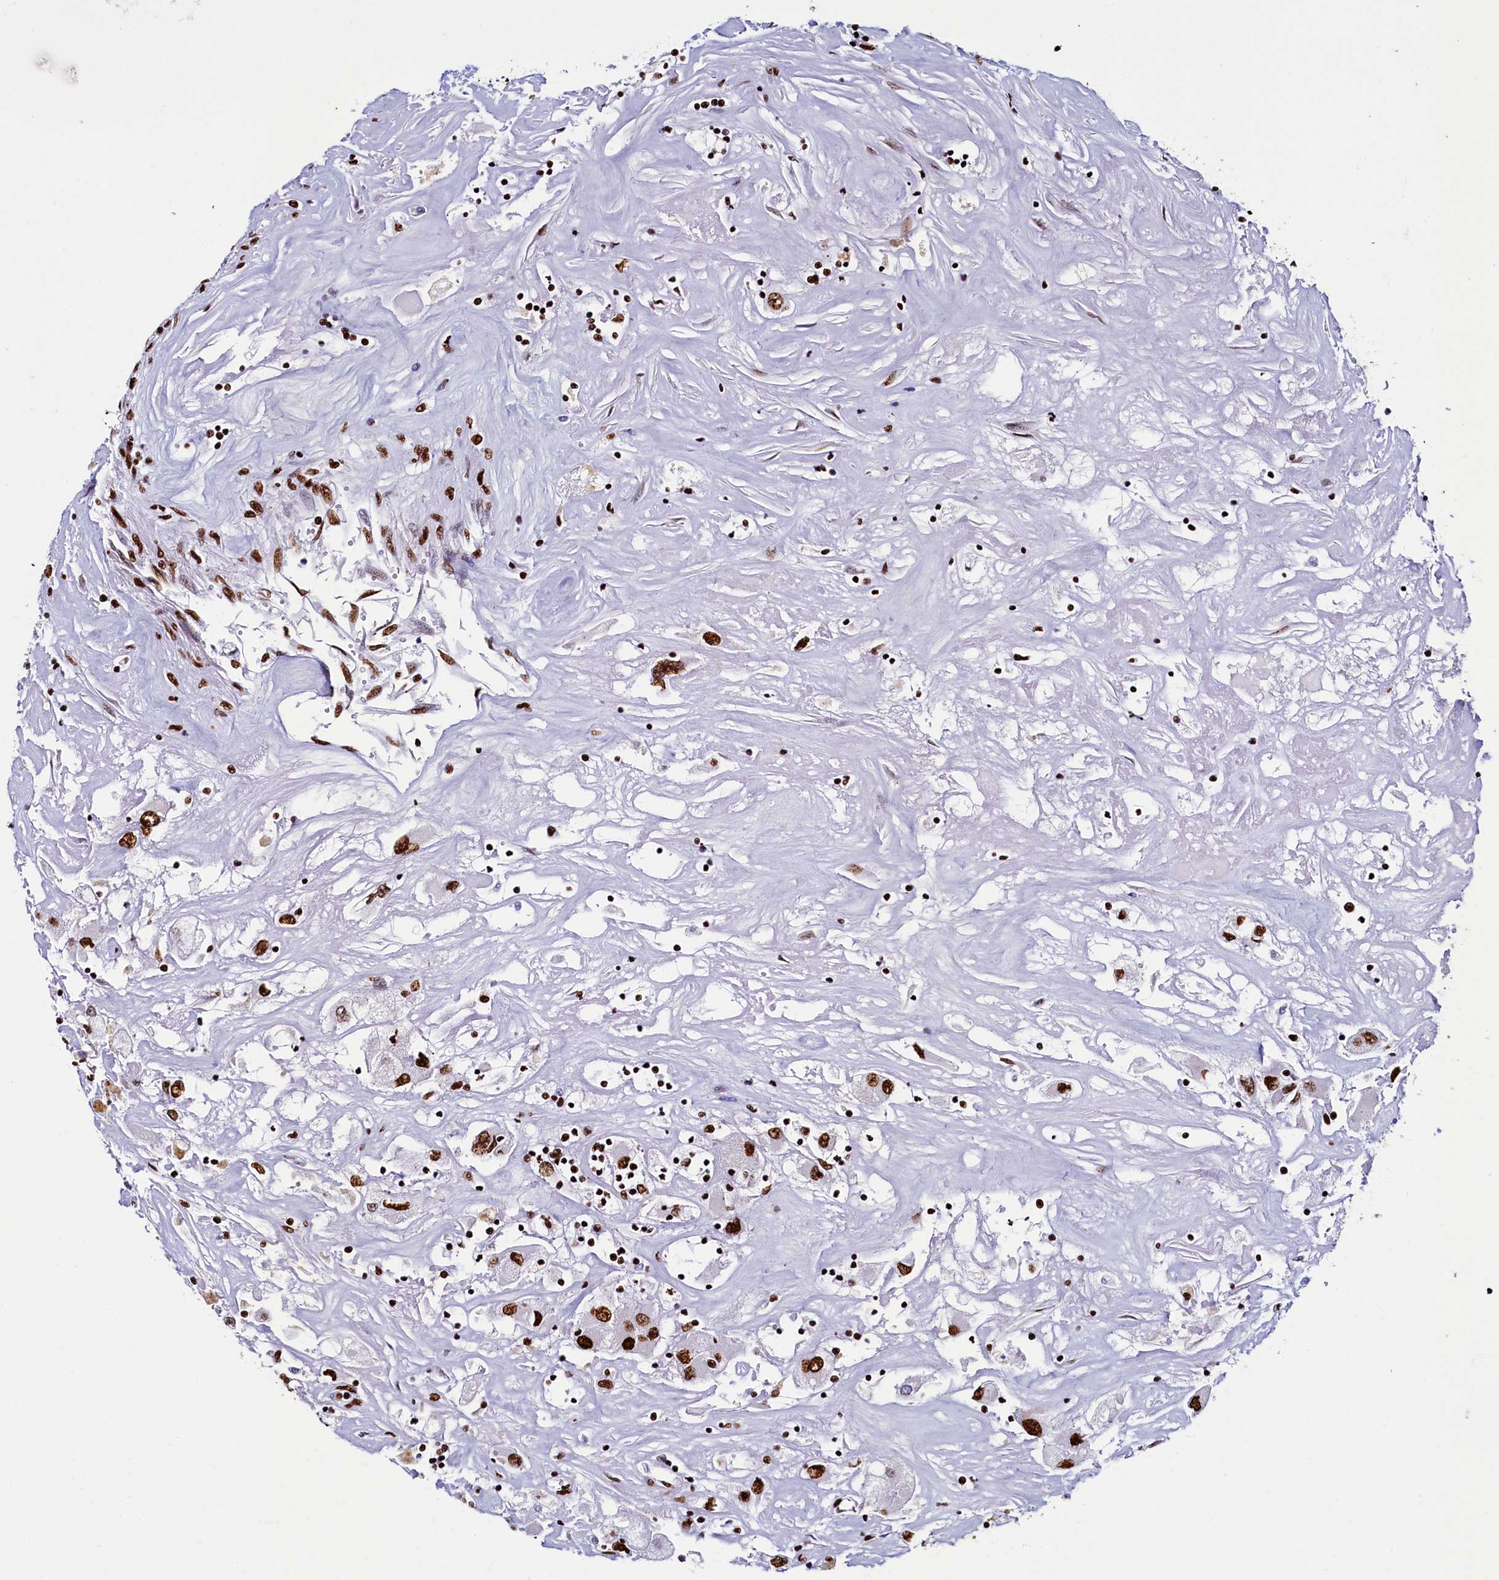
{"staining": {"intensity": "strong", "quantity": "25%-75%", "location": "nuclear"}, "tissue": "renal cancer", "cell_type": "Tumor cells", "image_type": "cancer", "snomed": [{"axis": "morphology", "description": "Adenocarcinoma, NOS"}, {"axis": "topography", "description": "Kidney"}], "caption": "DAB immunohistochemical staining of human adenocarcinoma (renal) reveals strong nuclear protein expression in about 25%-75% of tumor cells.", "gene": "SRRM2", "patient": {"sex": "female", "age": 52}}